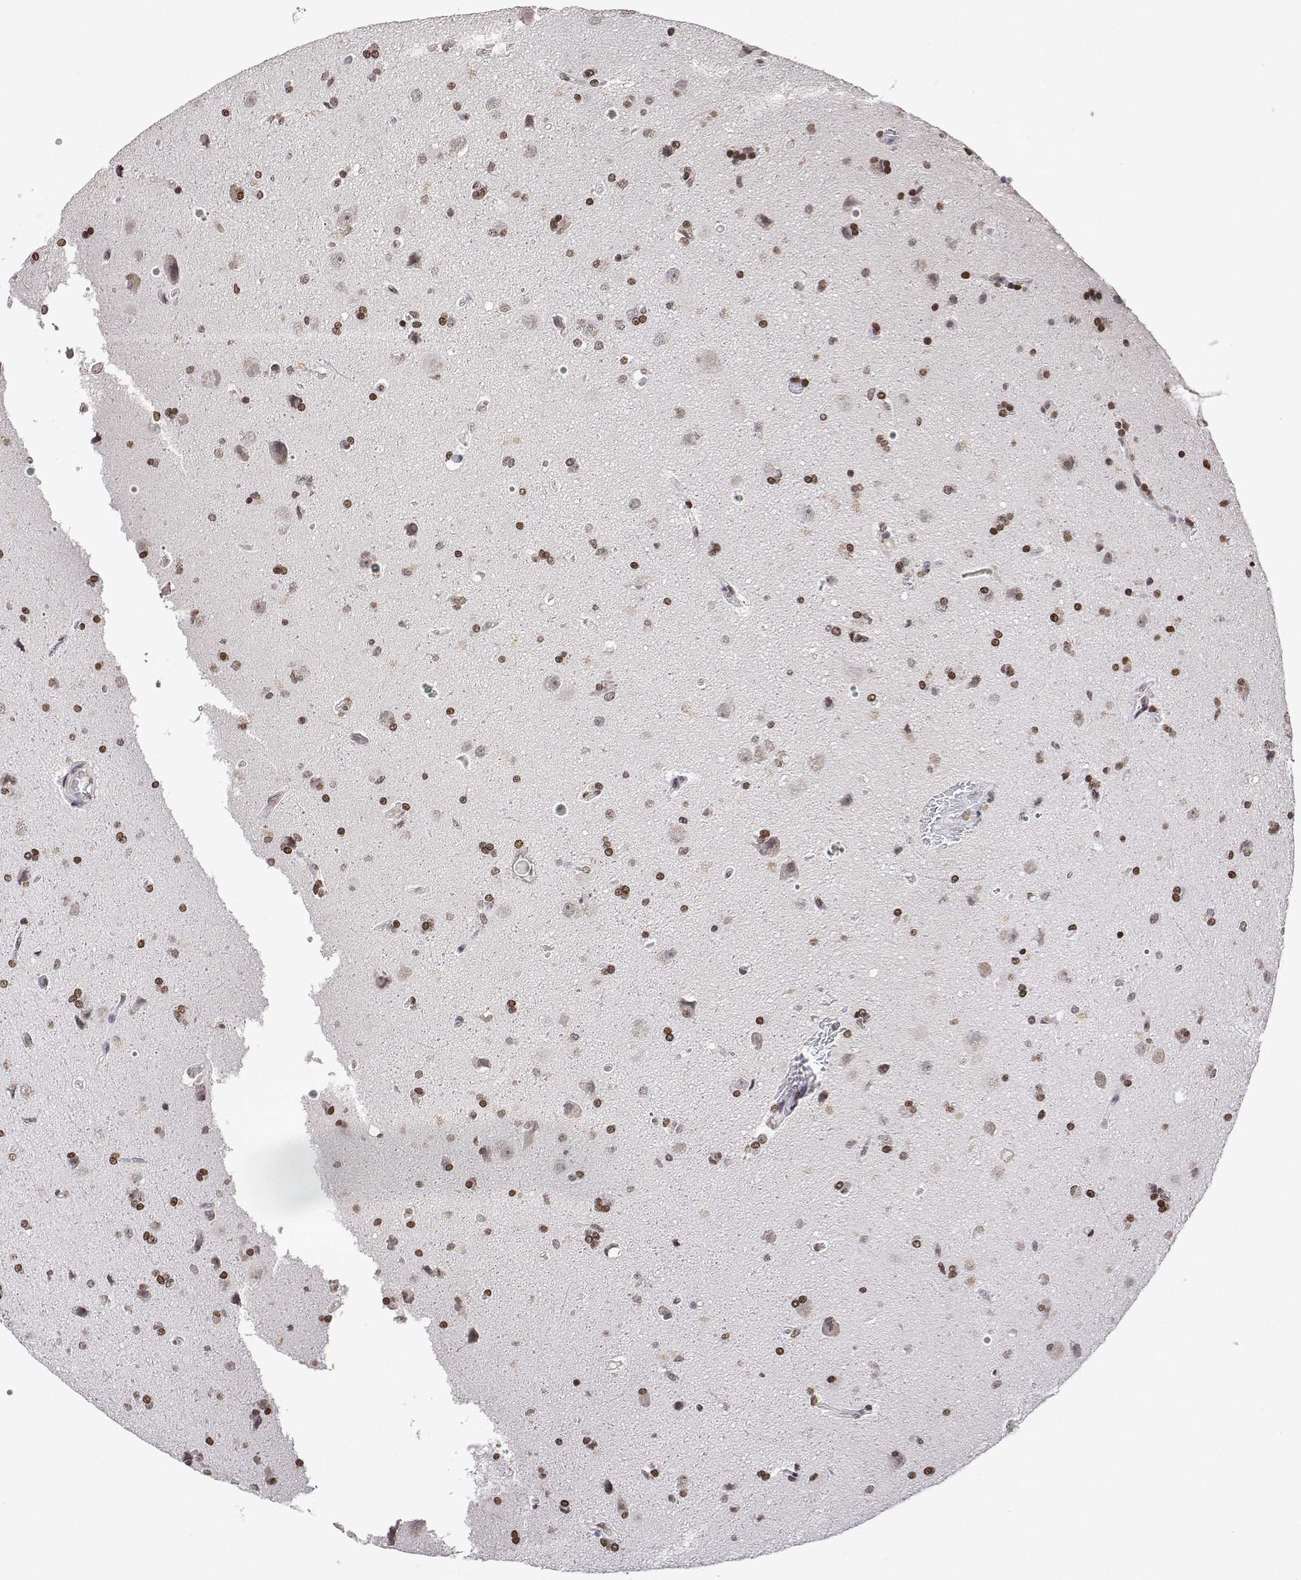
{"staining": {"intensity": "moderate", "quantity": ">75%", "location": "nuclear"}, "tissue": "glioma", "cell_type": "Tumor cells", "image_type": "cancer", "snomed": [{"axis": "morphology", "description": "Glioma, malignant, High grade"}, {"axis": "topography", "description": "Cerebral cortex"}], "caption": "This is an image of immunohistochemistry (IHC) staining of malignant glioma (high-grade), which shows moderate staining in the nuclear of tumor cells.", "gene": "XPC", "patient": {"sex": "male", "age": 70}}